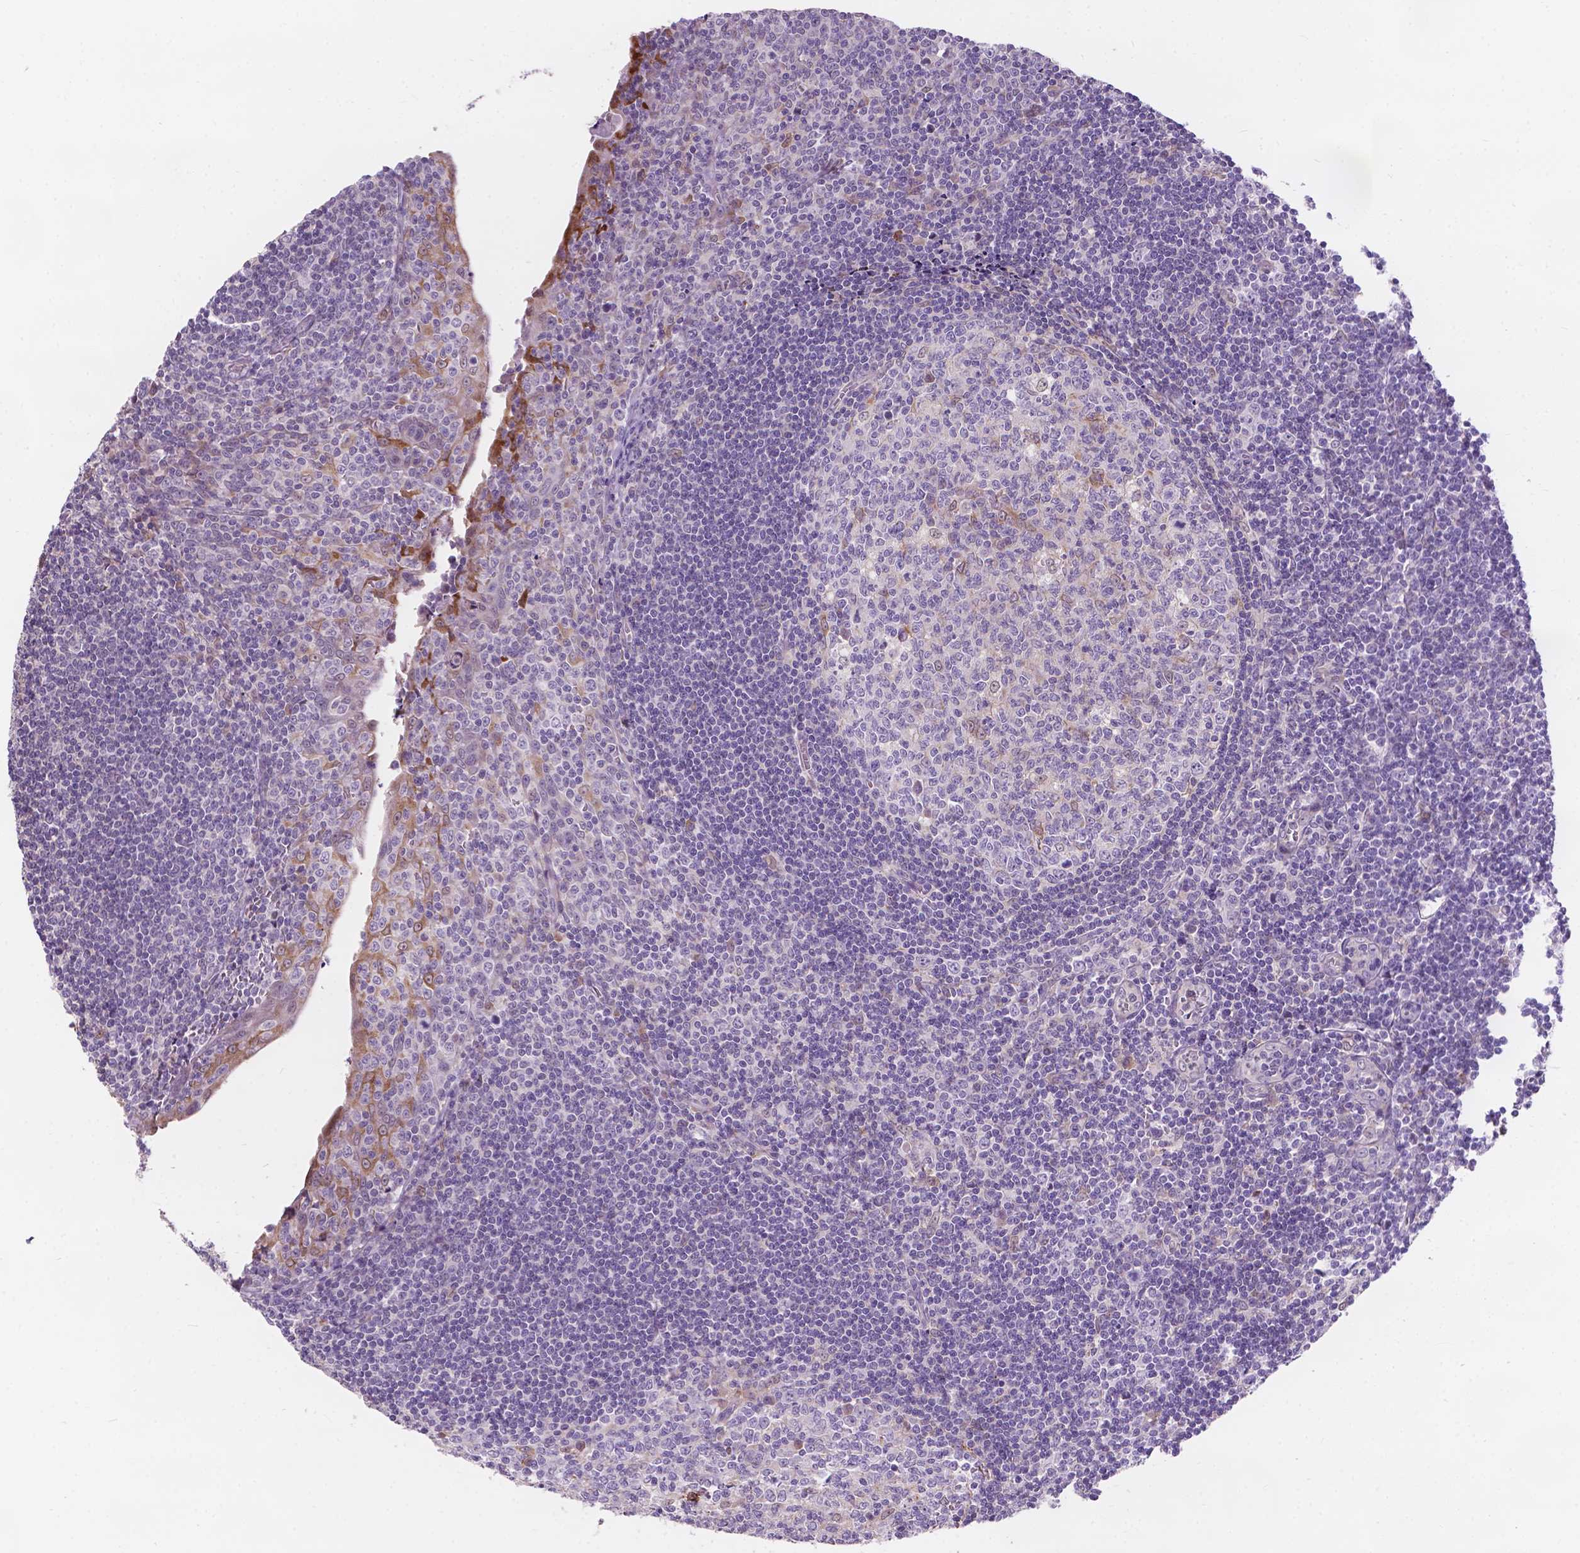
{"staining": {"intensity": "negative", "quantity": "none", "location": "none"}, "tissue": "tonsil", "cell_type": "Germinal center cells", "image_type": "normal", "snomed": [{"axis": "morphology", "description": "Normal tissue, NOS"}, {"axis": "morphology", "description": "Inflammation, NOS"}, {"axis": "topography", "description": "Tonsil"}], "caption": "DAB (3,3'-diaminobenzidine) immunohistochemical staining of unremarkable tonsil displays no significant positivity in germinal center cells.", "gene": "IREB2", "patient": {"sex": "female", "age": 31}}